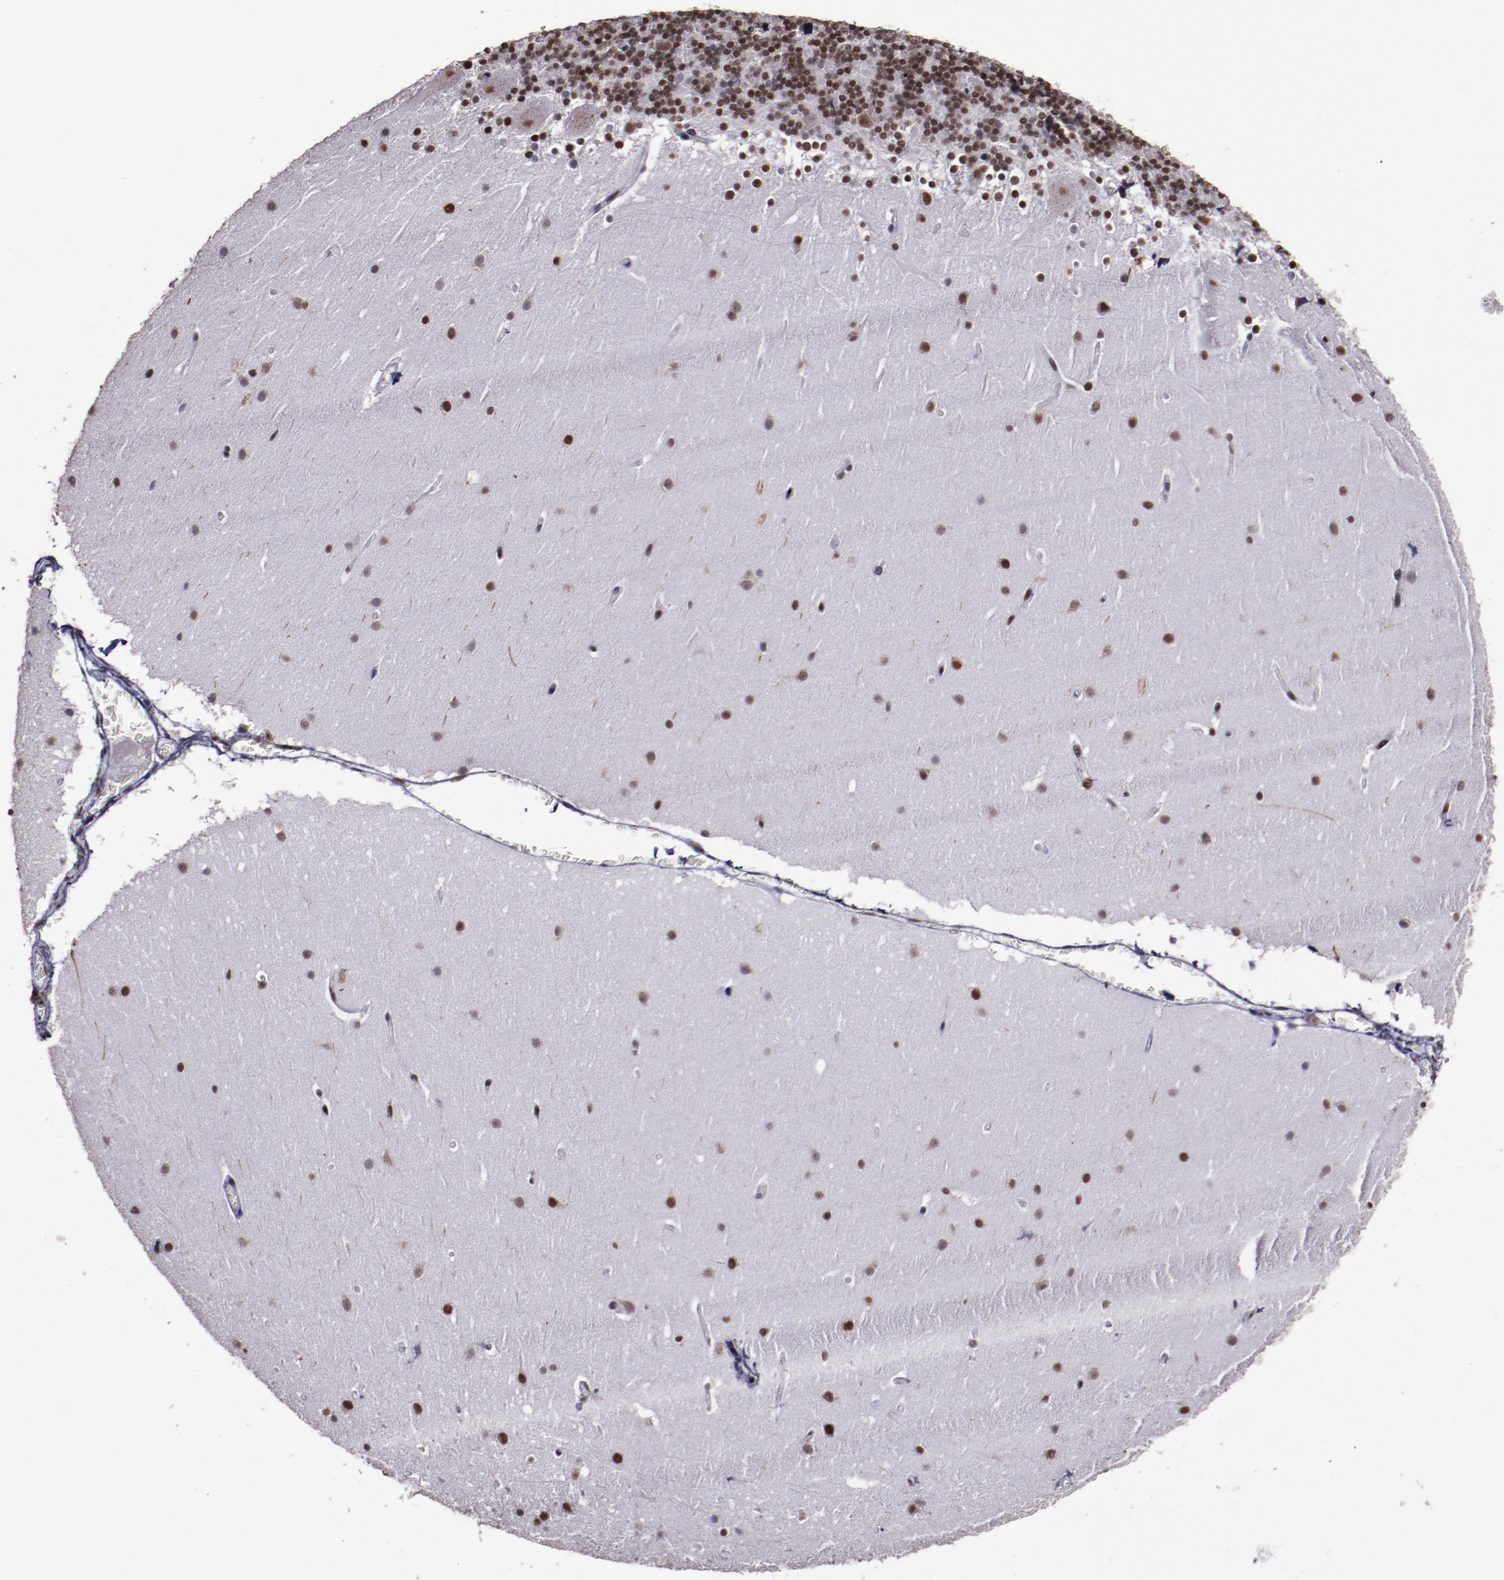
{"staining": {"intensity": "moderate", "quantity": "25%-75%", "location": "nuclear"}, "tissue": "cerebellum", "cell_type": "Cells in granular layer", "image_type": "normal", "snomed": [{"axis": "morphology", "description": "Normal tissue, NOS"}, {"axis": "topography", "description": "Cerebellum"}], "caption": "A brown stain highlights moderate nuclear expression of a protein in cells in granular layer of unremarkable human cerebellum.", "gene": "PPP4R3A", "patient": {"sex": "female", "age": 19}}